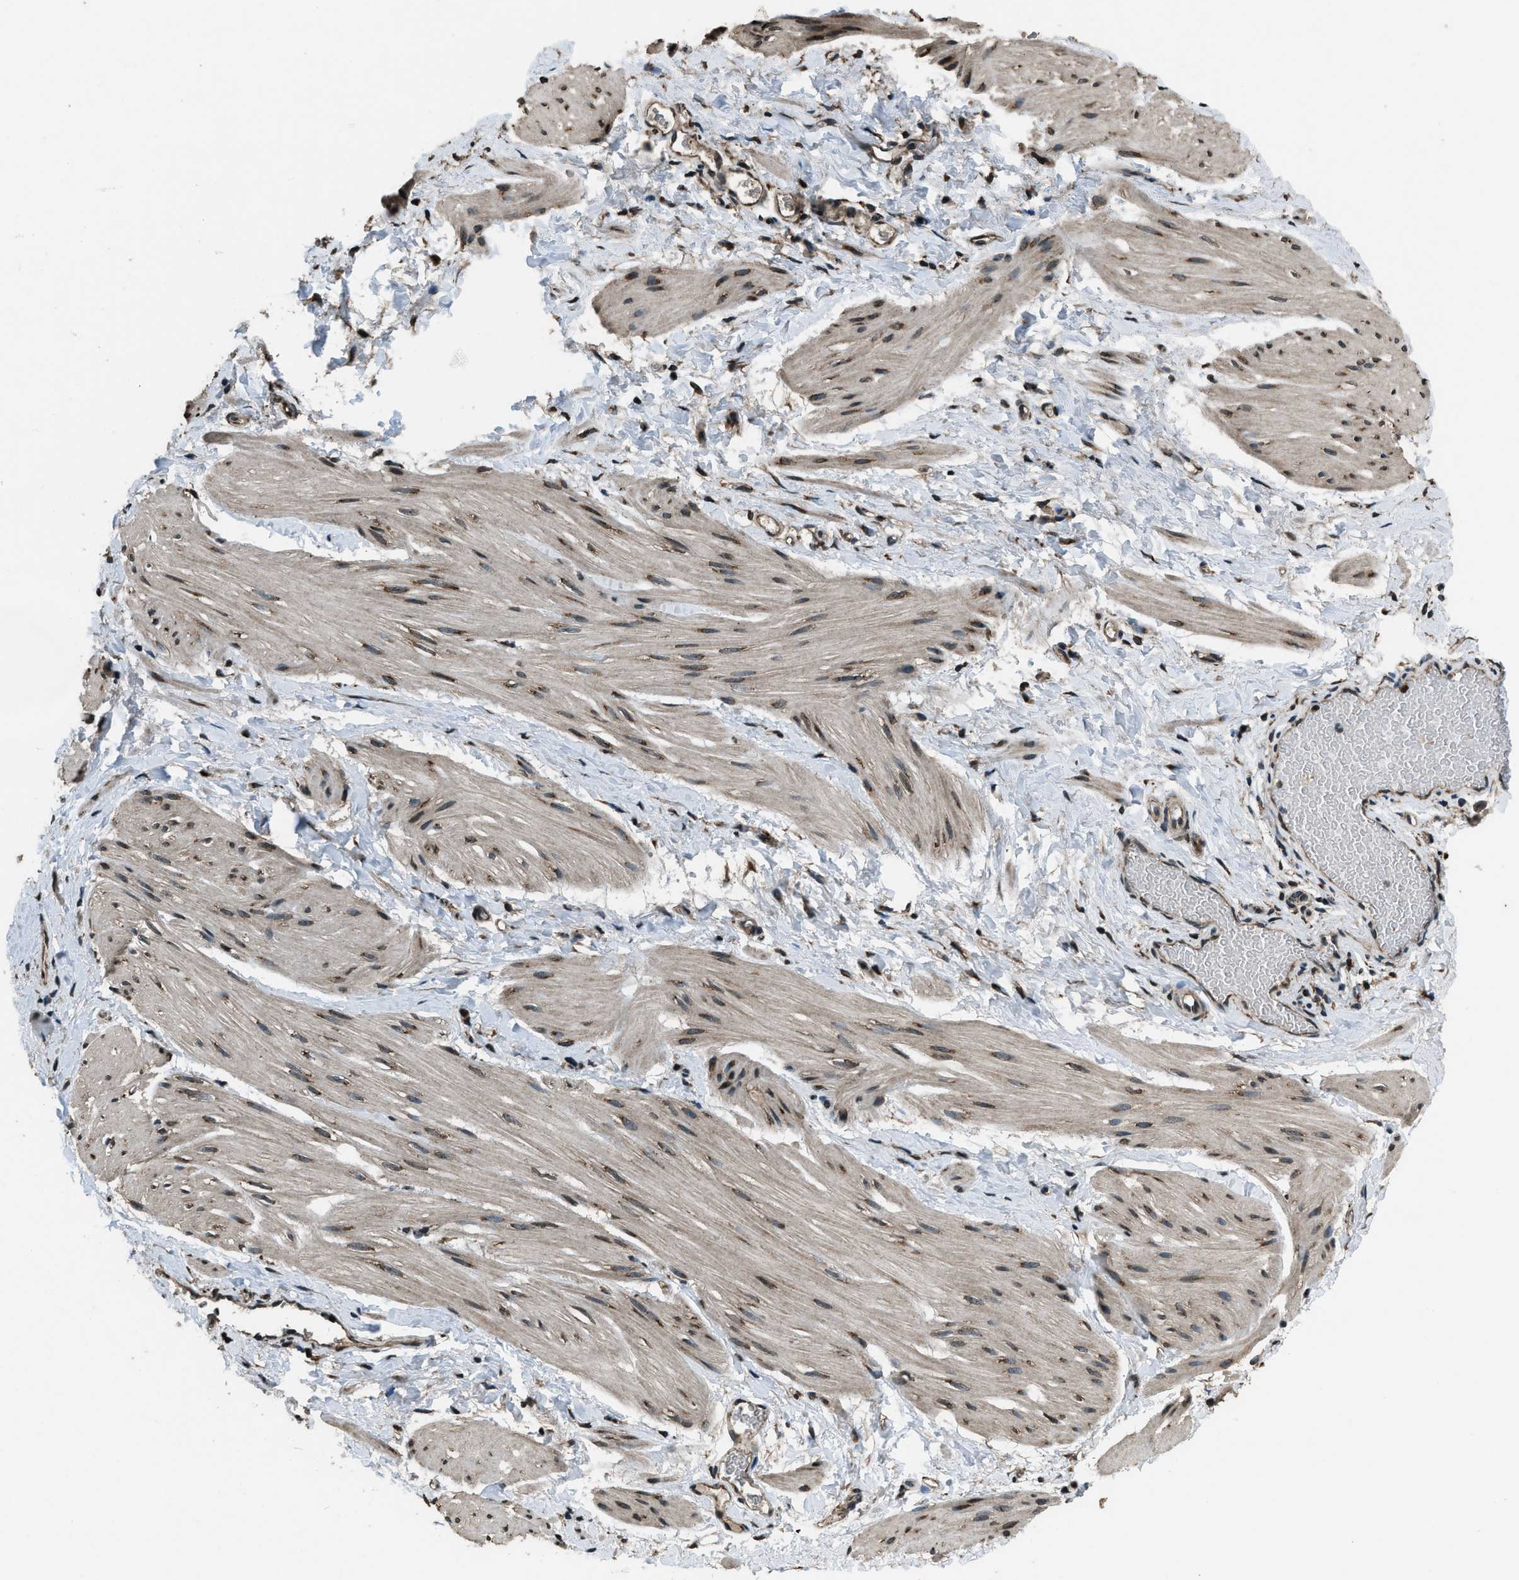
{"staining": {"intensity": "weak", "quantity": ">75%", "location": "cytoplasmic/membranous"}, "tissue": "smooth muscle", "cell_type": "Smooth muscle cells", "image_type": "normal", "snomed": [{"axis": "morphology", "description": "Normal tissue, NOS"}, {"axis": "topography", "description": "Smooth muscle"}], "caption": "Unremarkable smooth muscle exhibits weak cytoplasmic/membranous positivity in about >75% of smooth muscle cells, visualized by immunohistochemistry.", "gene": "TRIM4", "patient": {"sex": "male", "age": 16}}